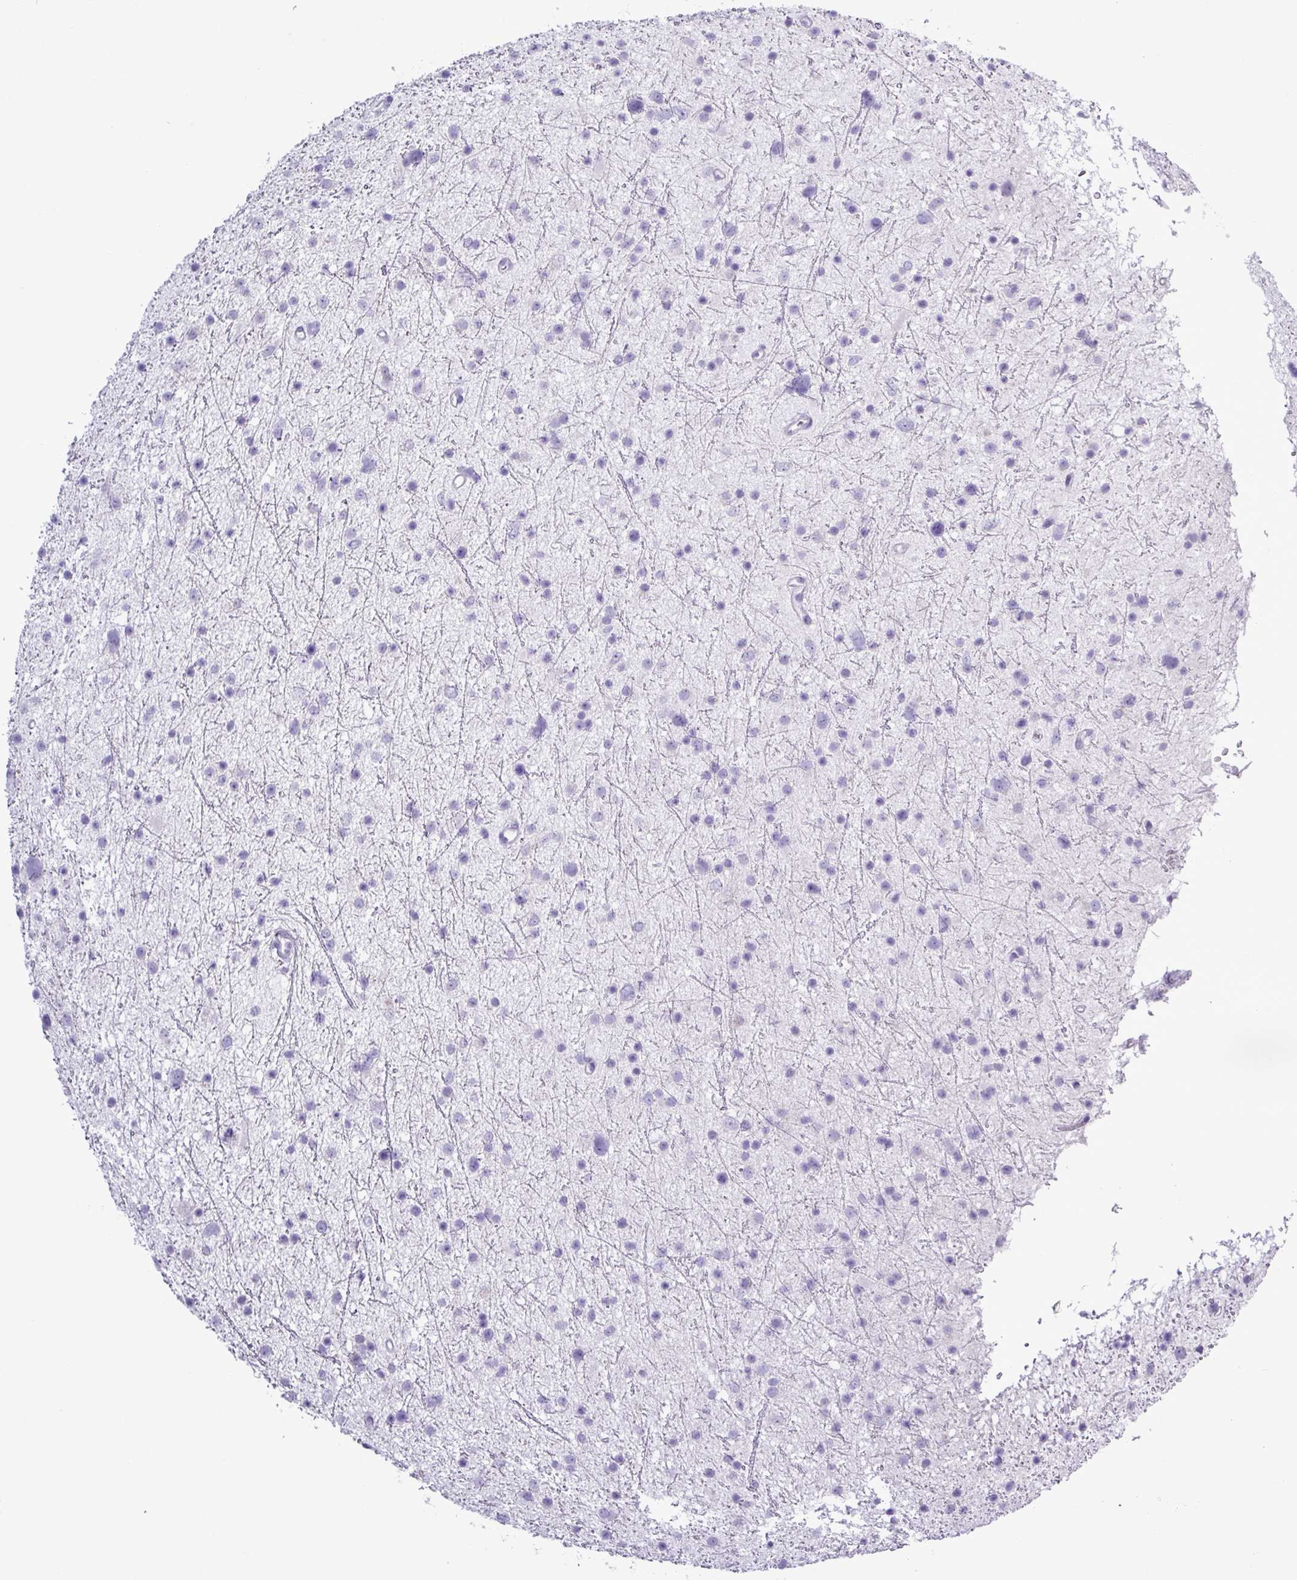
{"staining": {"intensity": "negative", "quantity": "none", "location": "none"}, "tissue": "glioma", "cell_type": "Tumor cells", "image_type": "cancer", "snomed": [{"axis": "morphology", "description": "Glioma, malignant, Low grade"}, {"axis": "topography", "description": "Cerebral cortex"}], "caption": "Malignant glioma (low-grade) stained for a protein using IHC demonstrates no positivity tumor cells.", "gene": "ALDH3A1", "patient": {"sex": "female", "age": 39}}